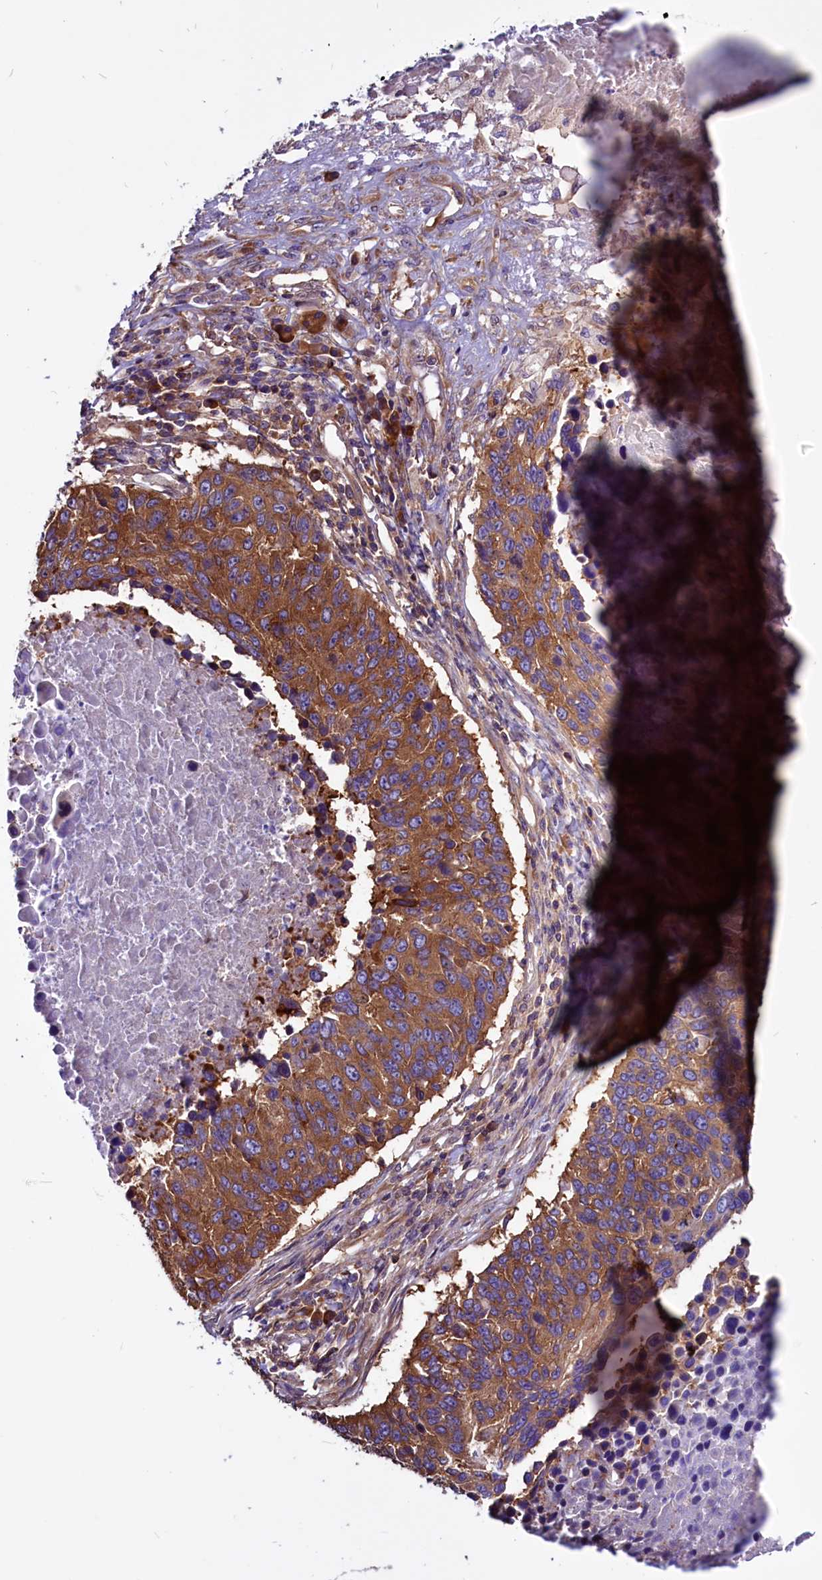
{"staining": {"intensity": "strong", "quantity": ">75%", "location": "cytoplasmic/membranous"}, "tissue": "lung cancer", "cell_type": "Tumor cells", "image_type": "cancer", "snomed": [{"axis": "morphology", "description": "Normal tissue, NOS"}, {"axis": "morphology", "description": "Squamous cell carcinoma, NOS"}, {"axis": "topography", "description": "Lymph node"}, {"axis": "topography", "description": "Lung"}], "caption": "Immunohistochemistry histopathology image of neoplastic tissue: lung cancer stained using immunohistochemistry (IHC) exhibits high levels of strong protein expression localized specifically in the cytoplasmic/membranous of tumor cells, appearing as a cytoplasmic/membranous brown color.", "gene": "EIF3G", "patient": {"sex": "male", "age": 66}}